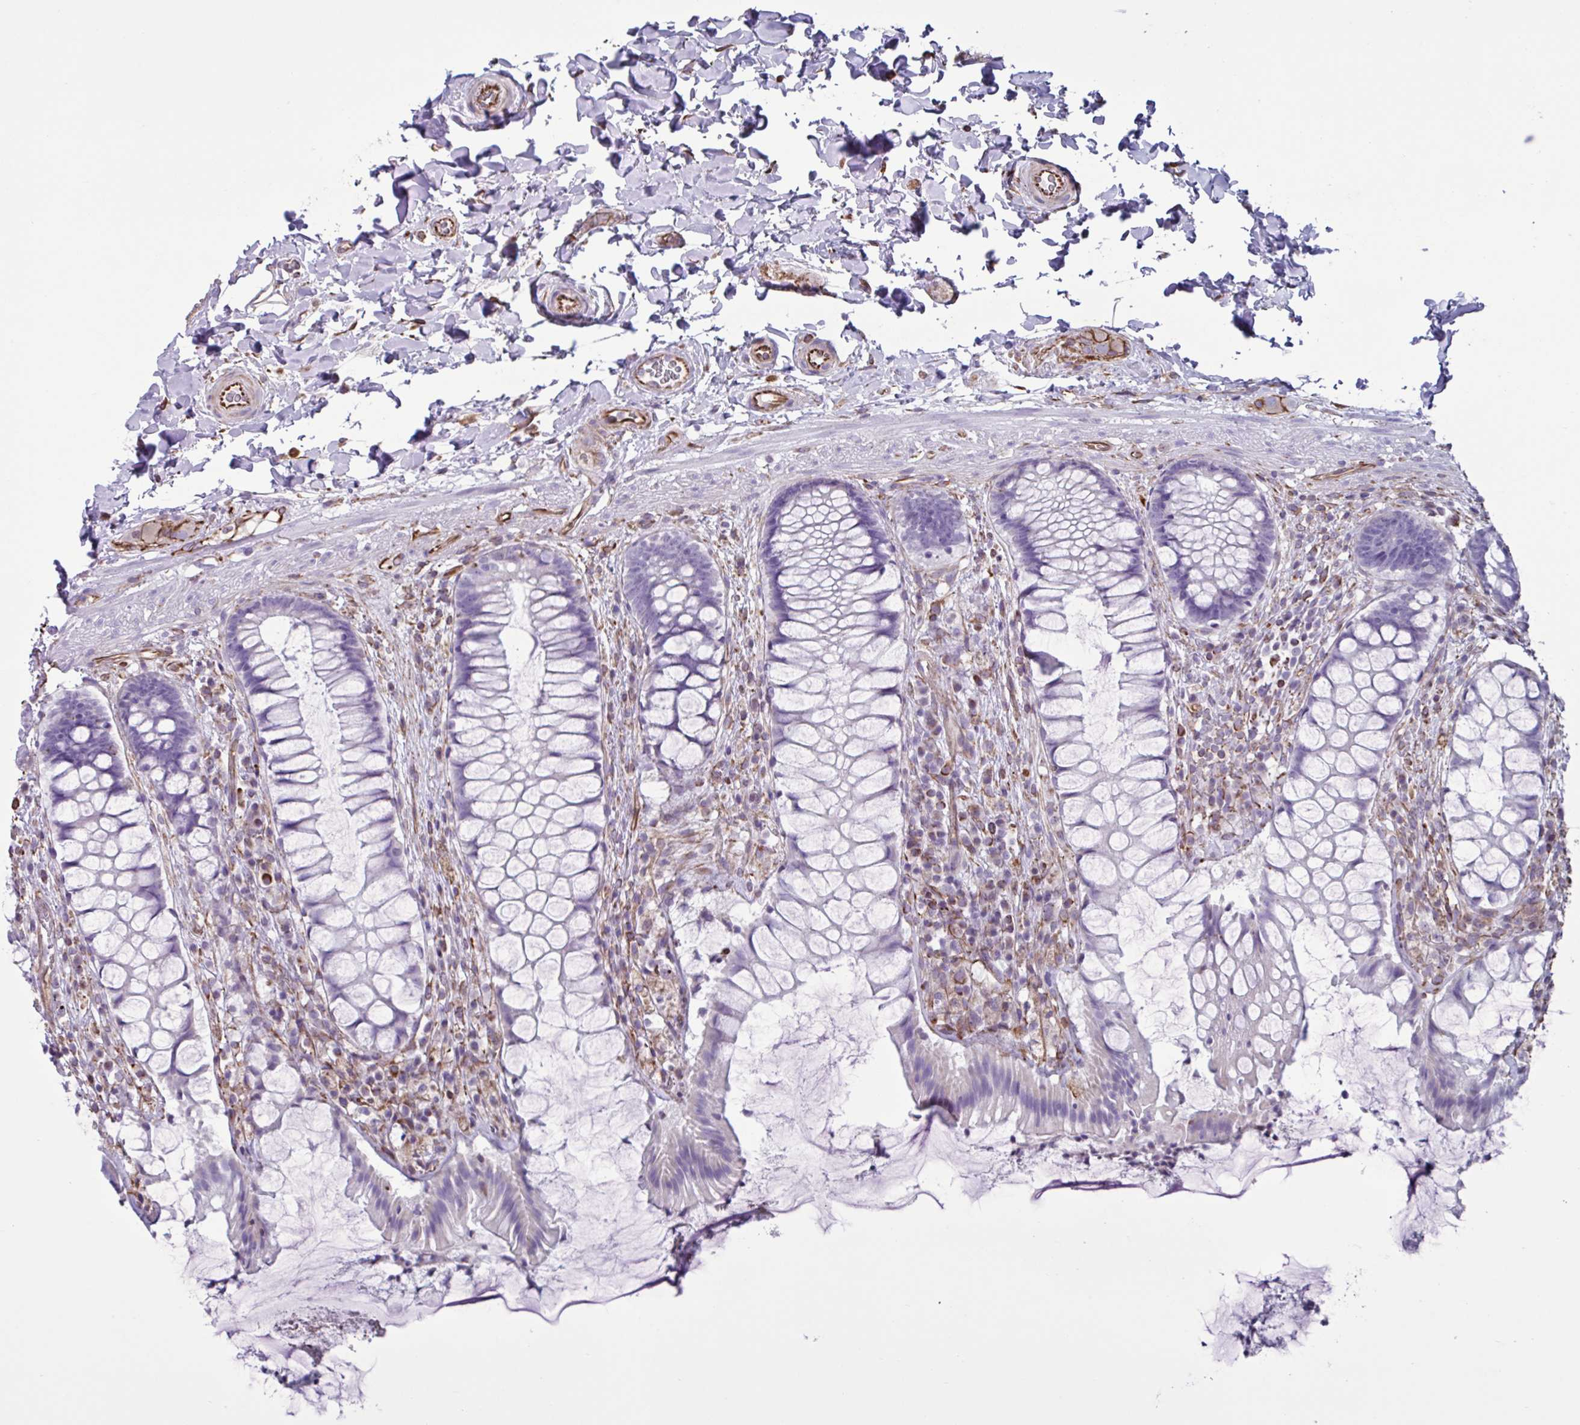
{"staining": {"intensity": "negative", "quantity": "none", "location": "none"}, "tissue": "rectum", "cell_type": "Glandular cells", "image_type": "normal", "snomed": [{"axis": "morphology", "description": "Normal tissue, NOS"}, {"axis": "topography", "description": "Rectum"}], "caption": "Immunohistochemistry image of benign rectum: rectum stained with DAB displays no significant protein positivity in glandular cells.", "gene": "TMEM86B", "patient": {"sex": "female", "age": 58}}